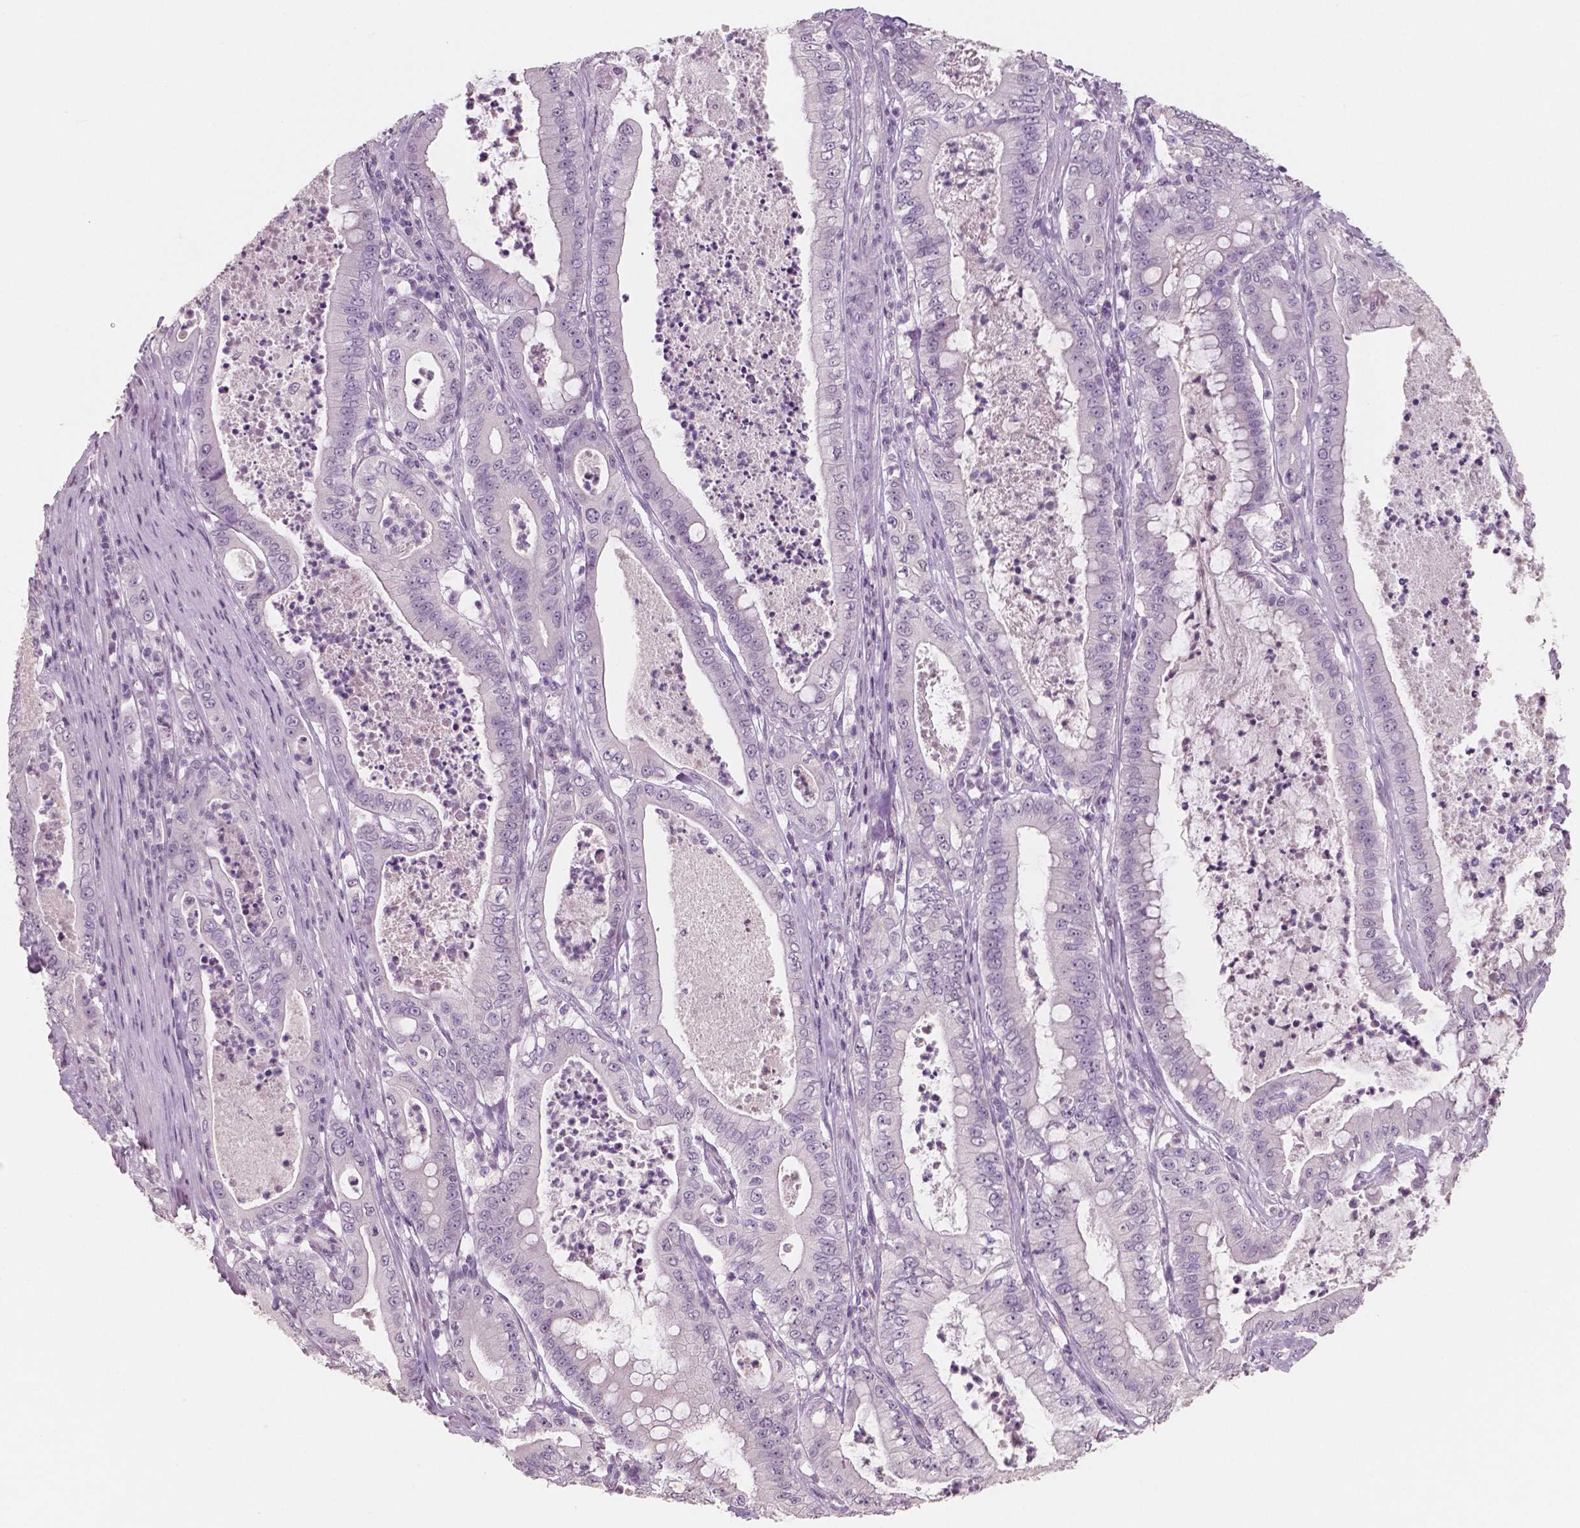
{"staining": {"intensity": "negative", "quantity": "none", "location": "none"}, "tissue": "pancreatic cancer", "cell_type": "Tumor cells", "image_type": "cancer", "snomed": [{"axis": "morphology", "description": "Adenocarcinoma, NOS"}, {"axis": "topography", "description": "Pancreas"}], "caption": "The micrograph displays no staining of tumor cells in adenocarcinoma (pancreatic). (DAB (3,3'-diaminobenzidine) IHC, high magnification).", "gene": "NECAB1", "patient": {"sex": "male", "age": 71}}